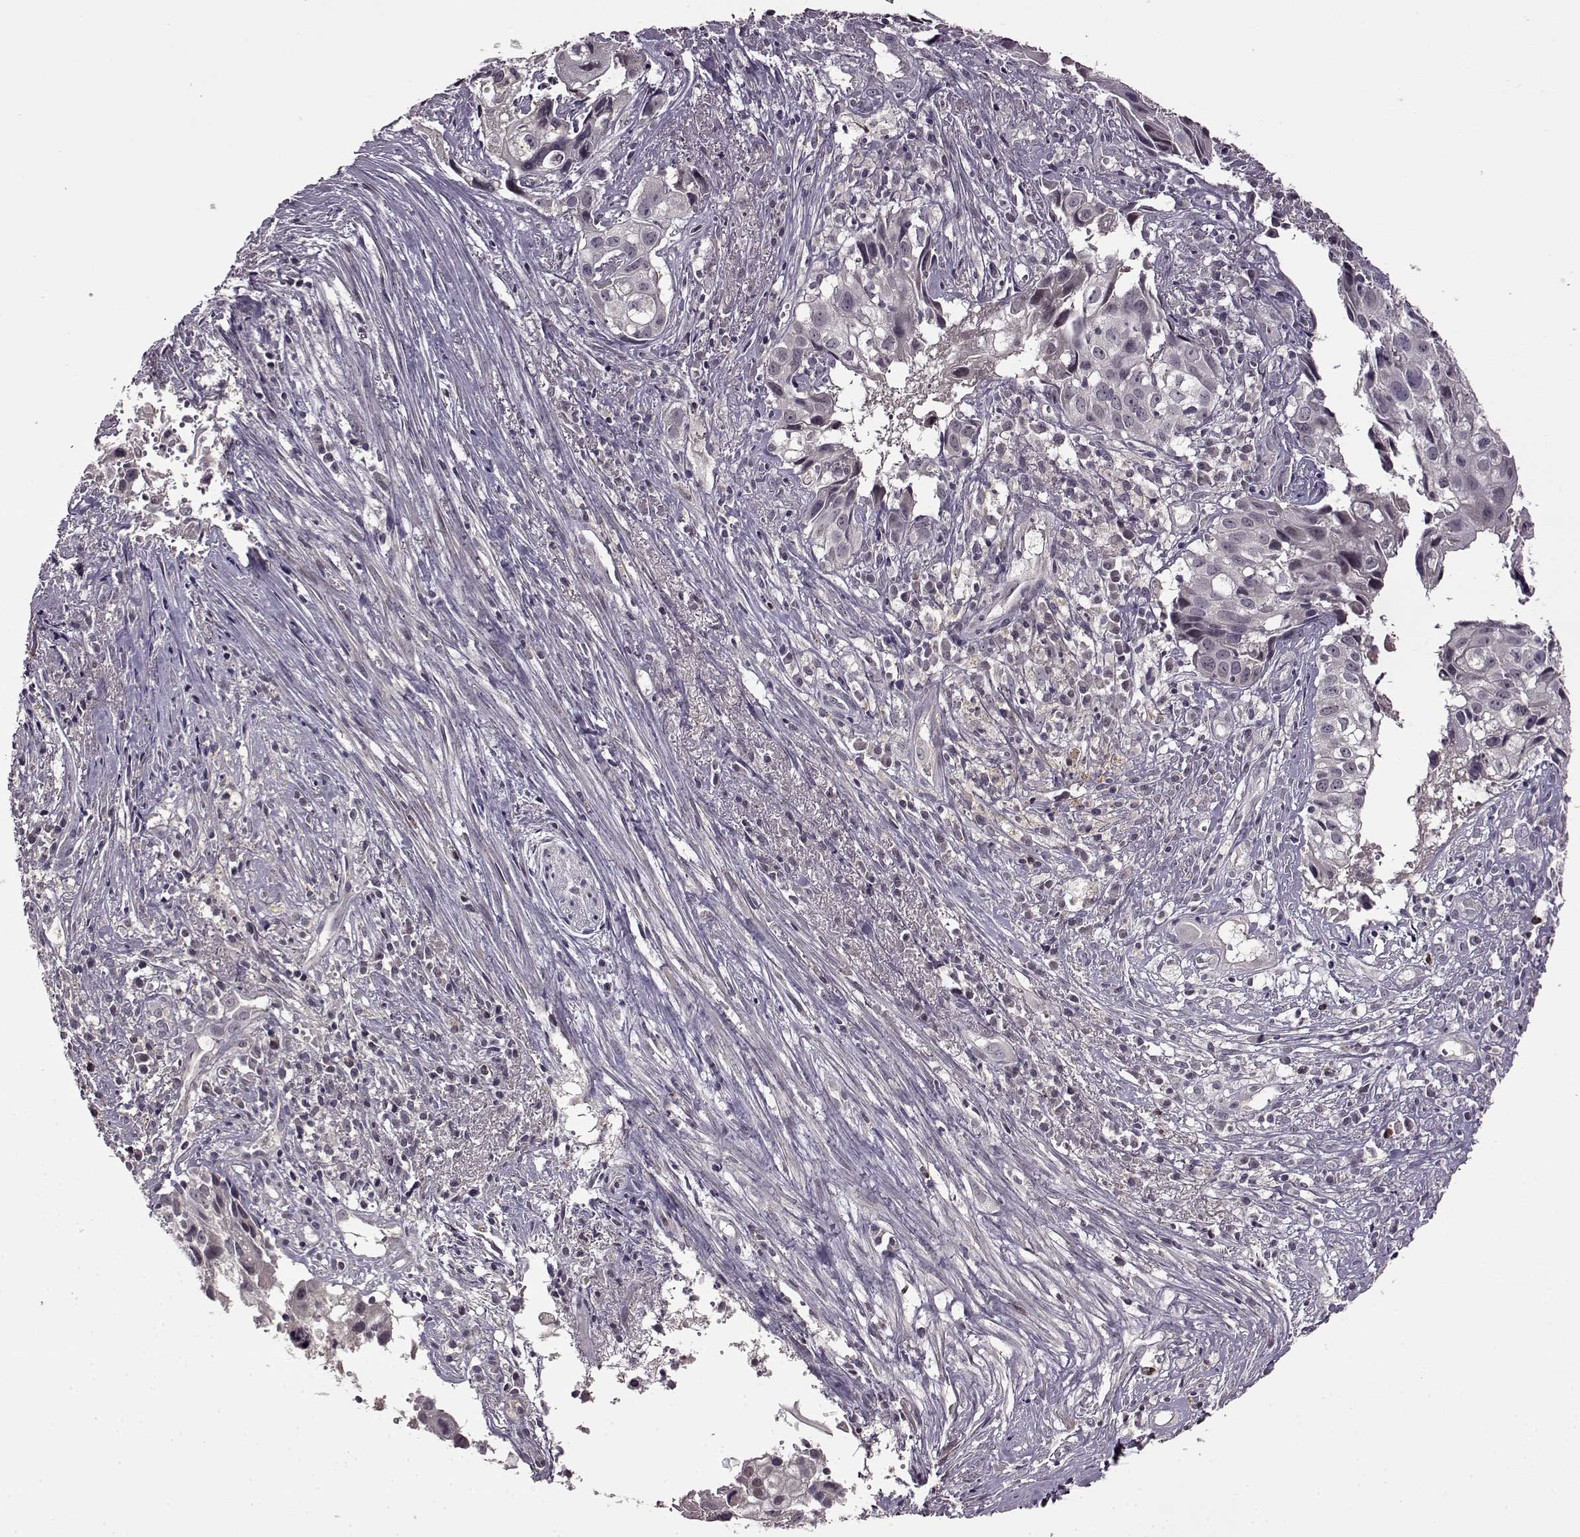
{"staining": {"intensity": "negative", "quantity": "none", "location": "none"}, "tissue": "cervical cancer", "cell_type": "Tumor cells", "image_type": "cancer", "snomed": [{"axis": "morphology", "description": "Squamous cell carcinoma, NOS"}, {"axis": "topography", "description": "Cervix"}], "caption": "DAB (3,3'-diaminobenzidine) immunohistochemical staining of cervical squamous cell carcinoma displays no significant staining in tumor cells. (Brightfield microscopy of DAB (3,3'-diaminobenzidine) IHC at high magnification).", "gene": "MAIP1", "patient": {"sex": "female", "age": 53}}